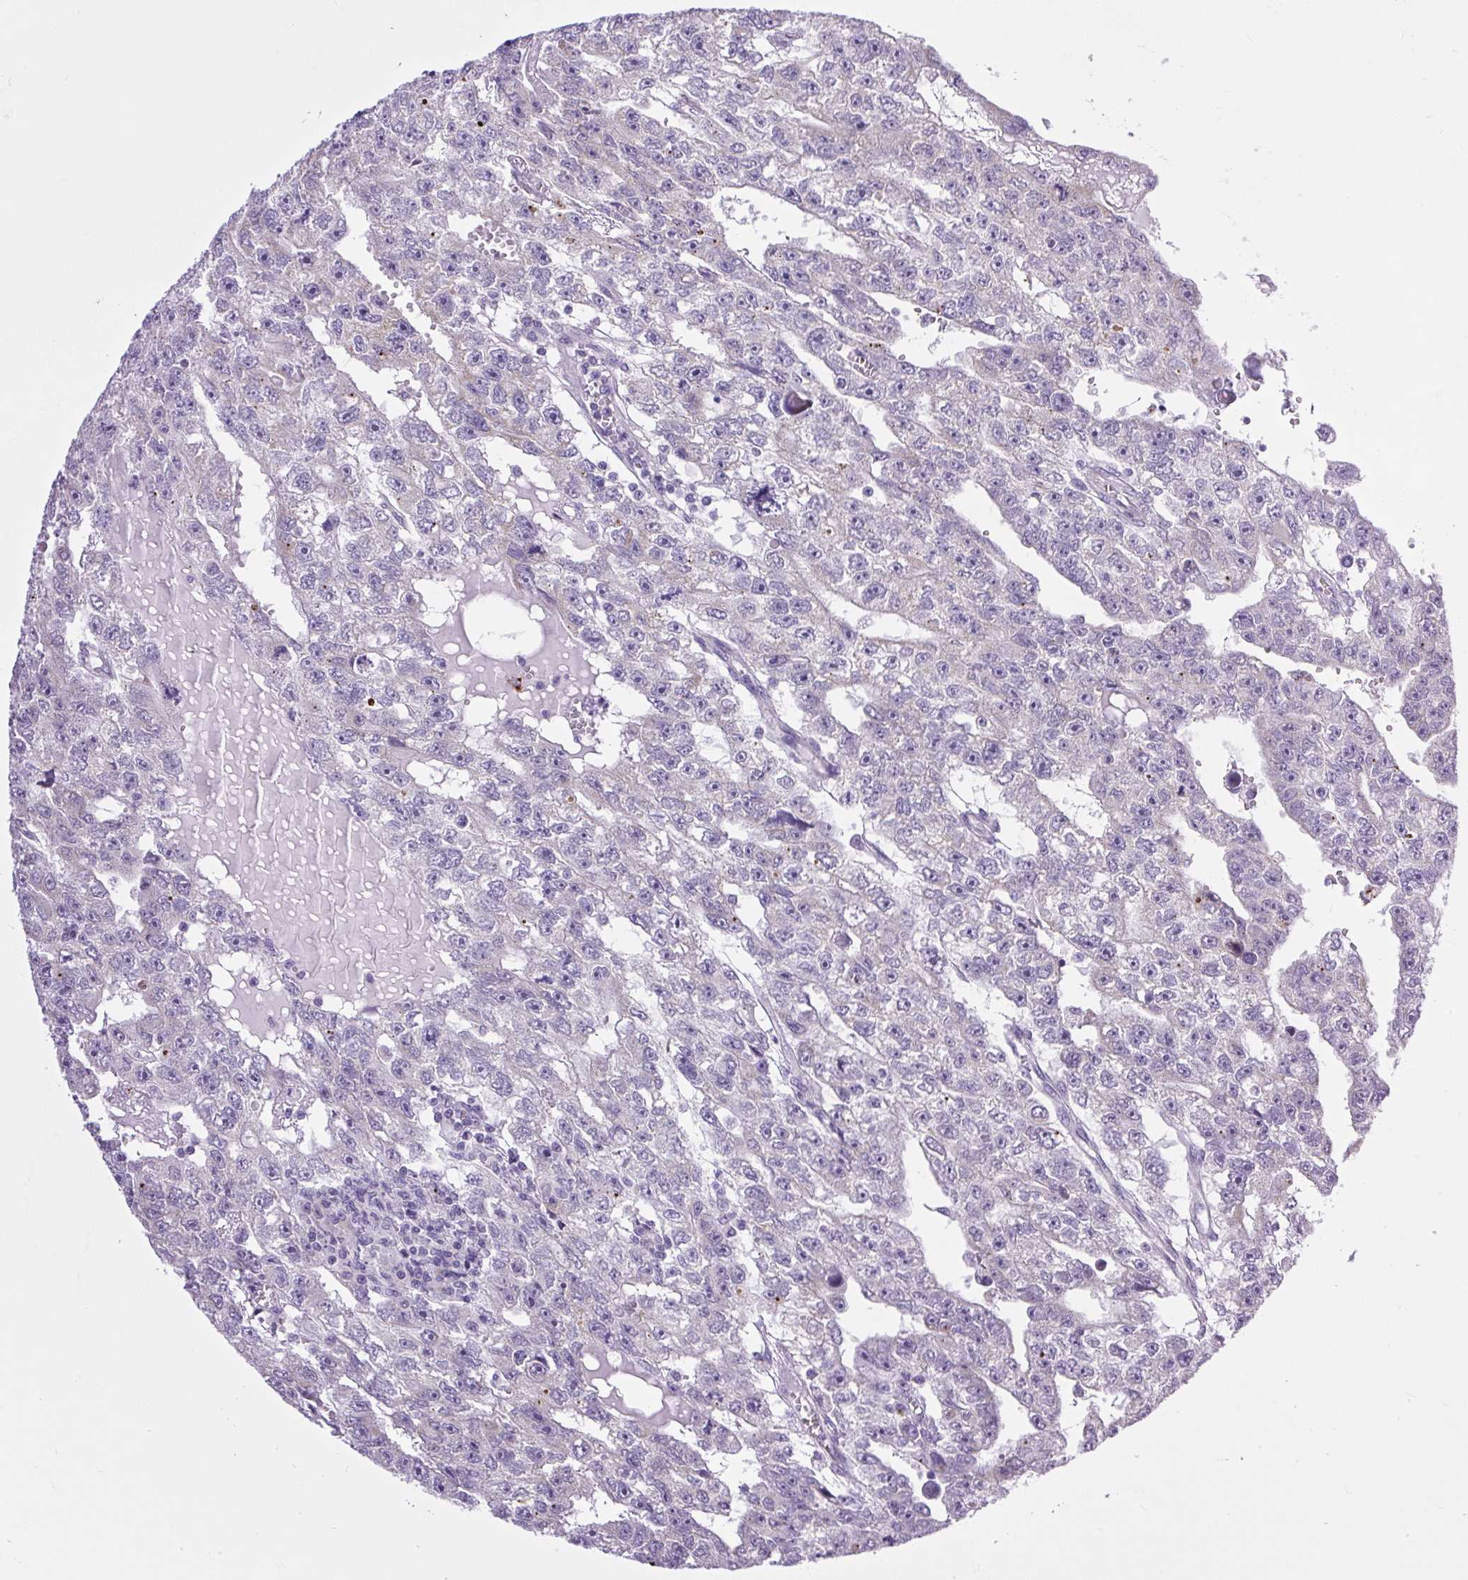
{"staining": {"intensity": "negative", "quantity": "none", "location": "none"}, "tissue": "testis cancer", "cell_type": "Tumor cells", "image_type": "cancer", "snomed": [{"axis": "morphology", "description": "Carcinoma, Embryonal, NOS"}, {"axis": "topography", "description": "Testis"}], "caption": "The photomicrograph exhibits no significant staining in tumor cells of testis embryonal carcinoma.", "gene": "RNASE10", "patient": {"sex": "male", "age": 20}}